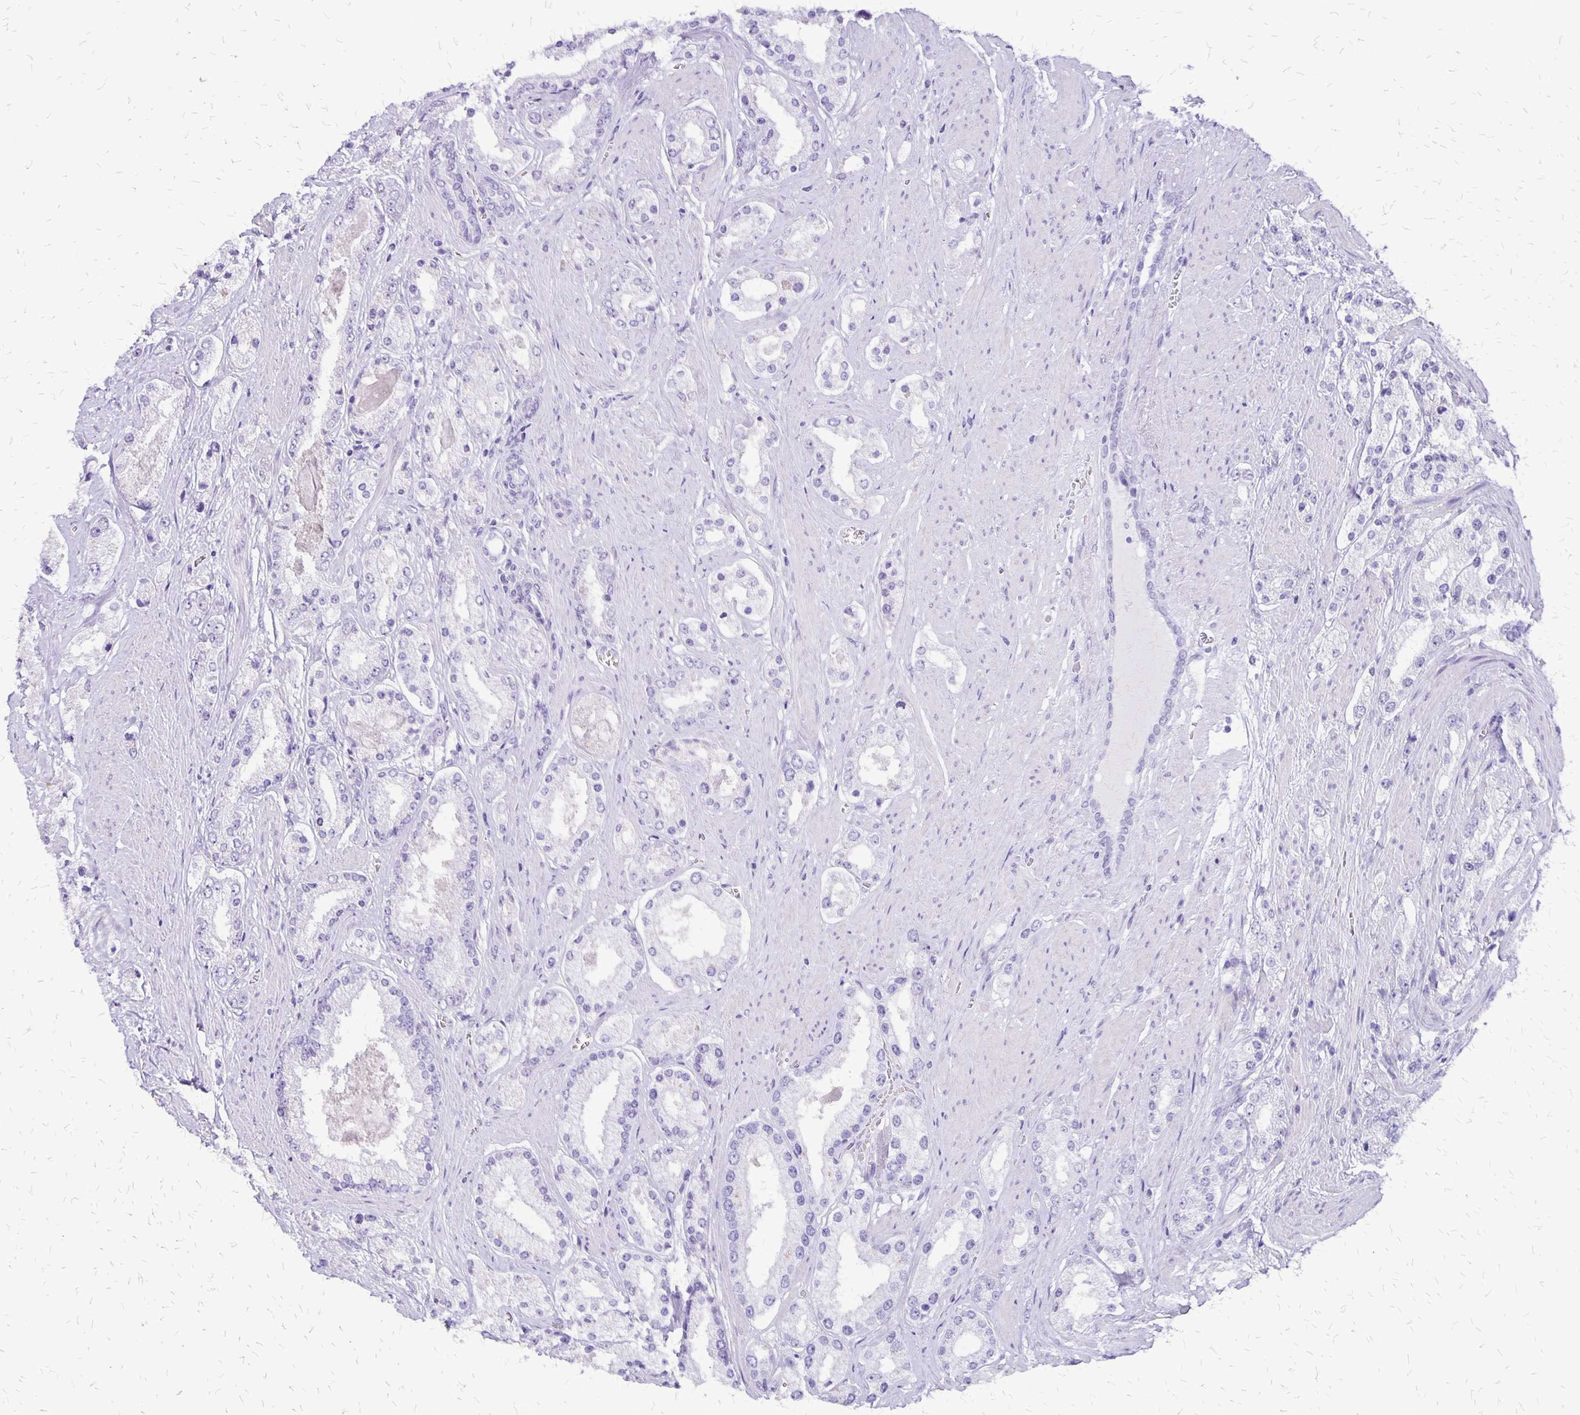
{"staining": {"intensity": "negative", "quantity": "none", "location": "none"}, "tissue": "prostate cancer", "cell_type": "Tumor cells", "image_type": "cancer", "snomed": [{"axis": "morphology", "description": "Adenocarcinoma, High grade"}, {"axis": "topography", "description": "Prostate"}], "caption": "IHC photomicrograph of human prostate cancer (high-grade adenocarcinoma) stained for a protein (brown), which exhibits no positivity in tumor cells.", "gene": "SLC13A2", "patient": {"sex": "male", "age": 67}}